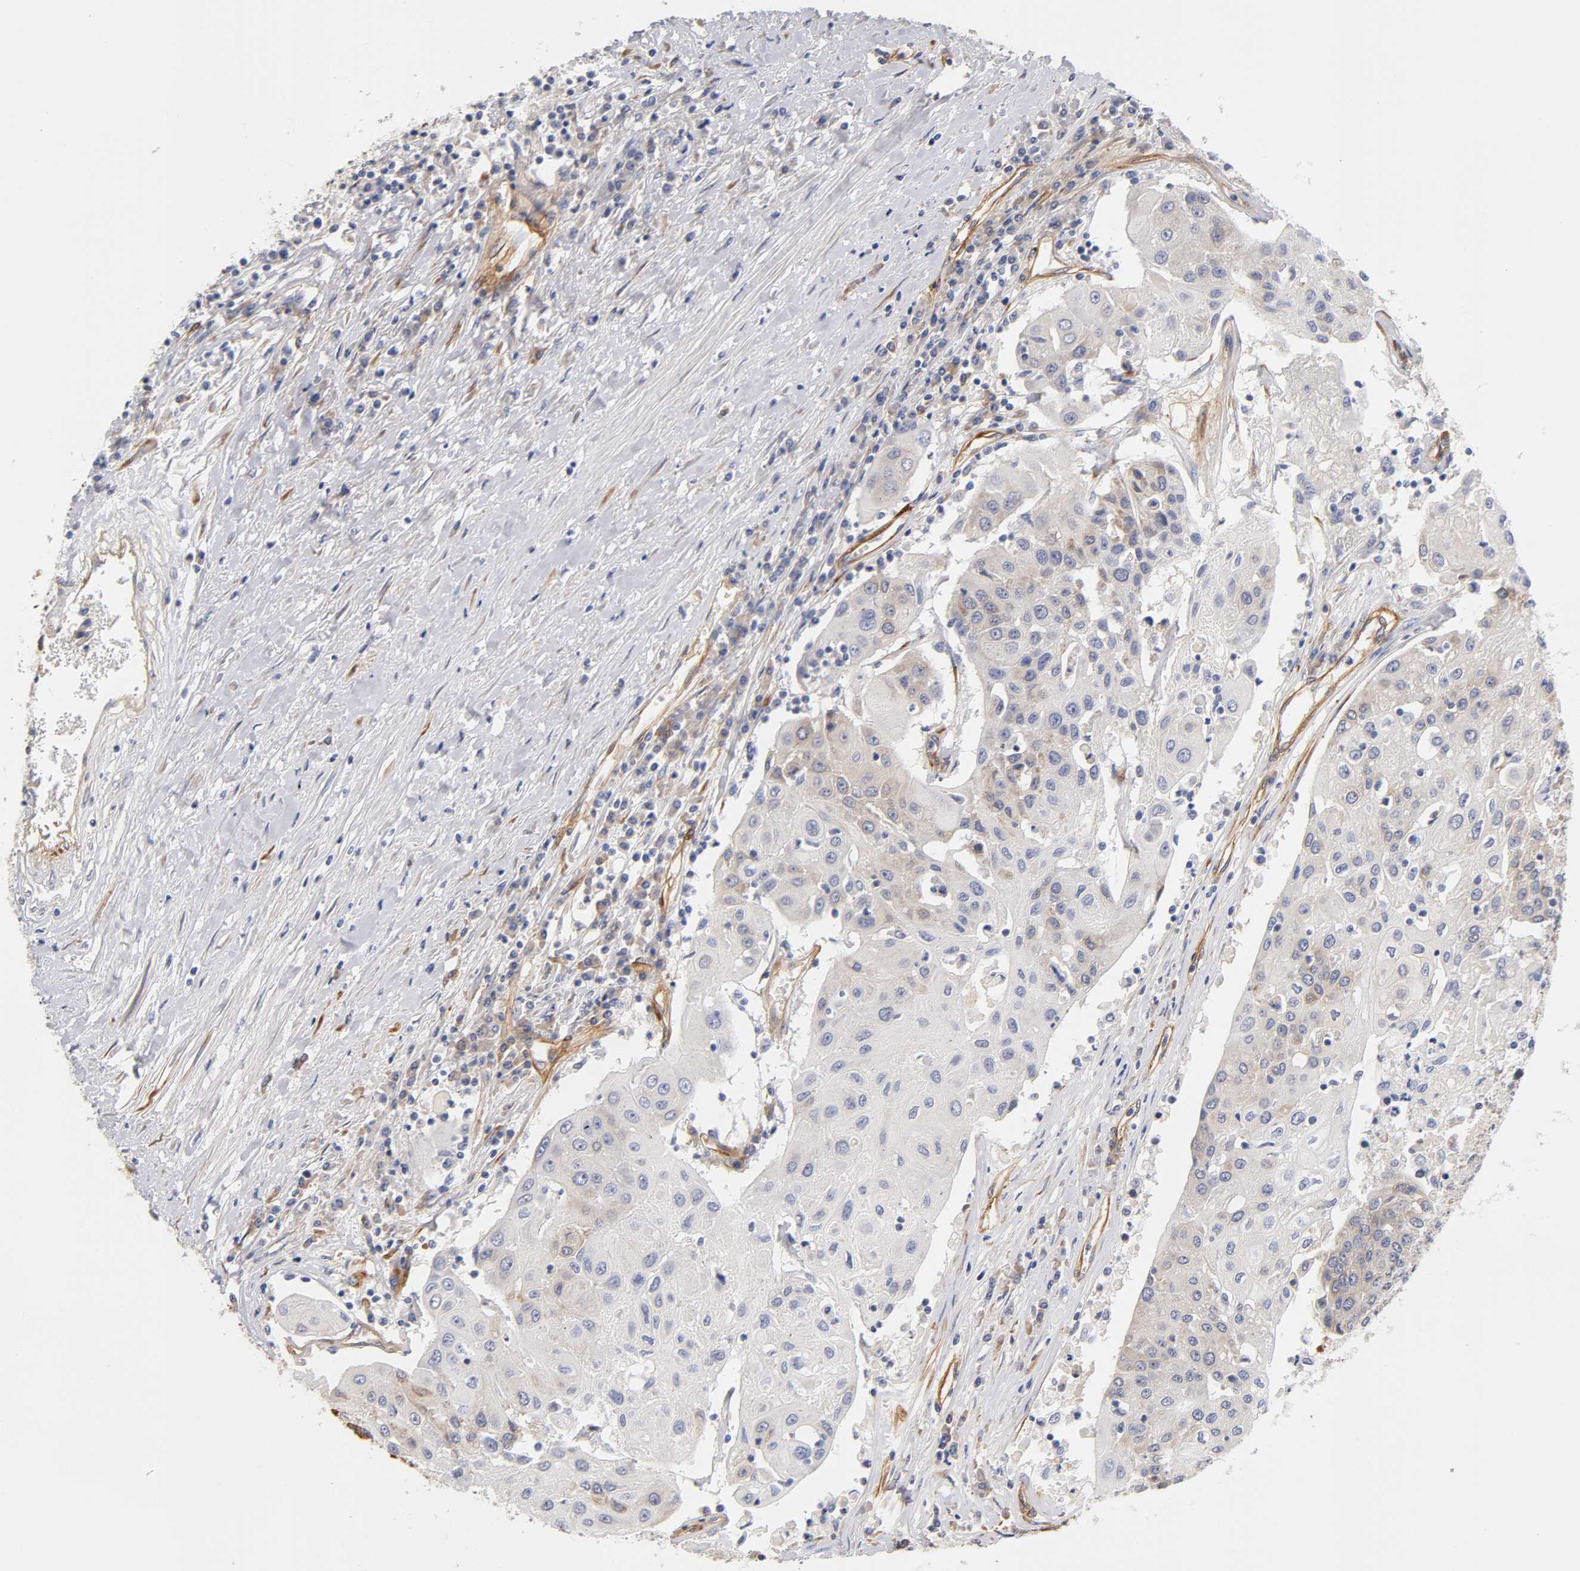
{"staining": {"intensity": "weak", "quantity": "25%-75%", "location": "cytoplasmic/membranous"}, "tissue": "urothelial cancer", "cell_type": "Tumor cells", "image_type": "cancer", "snomed": [{"axis": "morphology", "description": "Urothelial carcinoma, High grade"}, {"axis": "topography", "description": "Urinary bladder"}], "caption": "Urothelial cancer tissue exhibits weak cytoplasmic/membranous positivity in approximately 25%-75% of tumor cells", "gene": "LAMB1", "patient": {"sex": "female", "age": 85}}